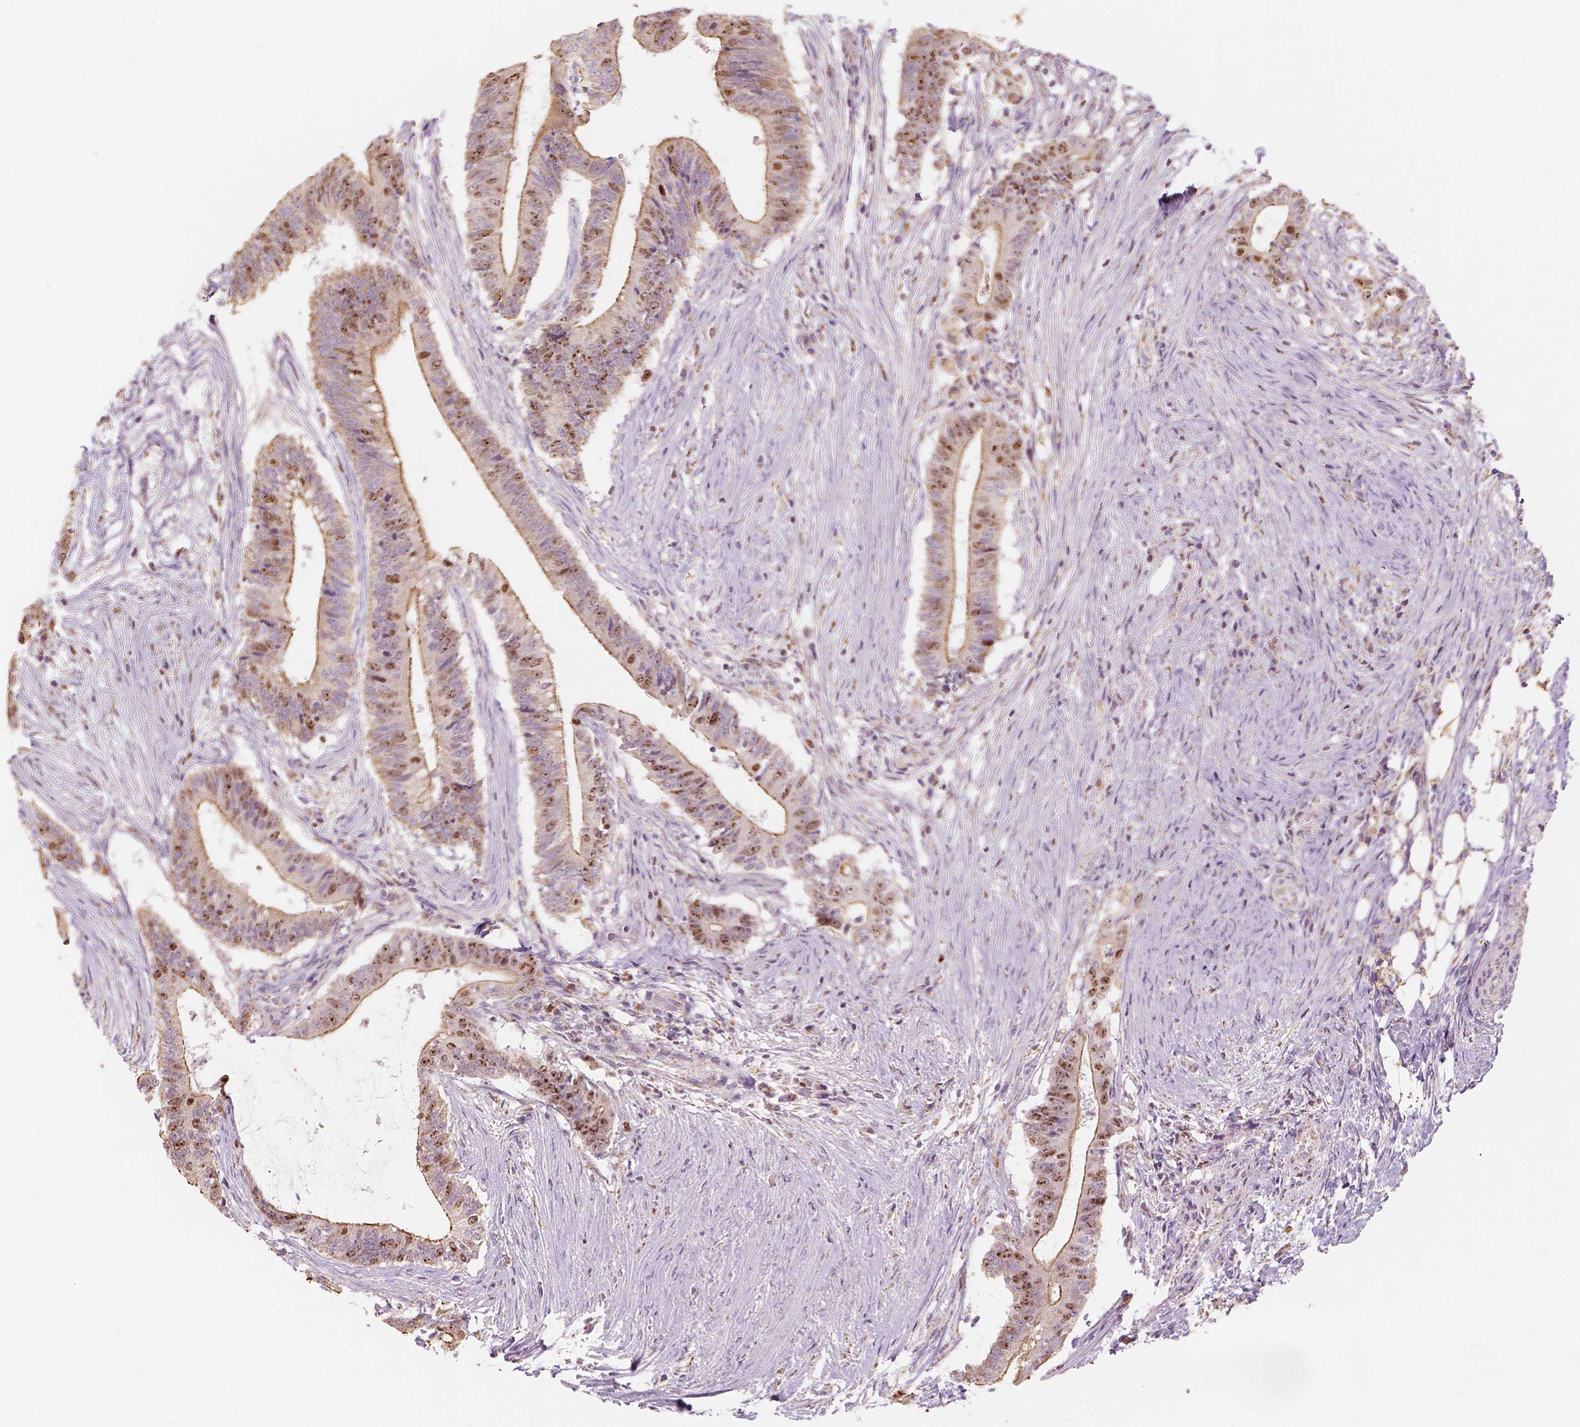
{"staining": {"intensity": "moderate", "quantity": ">75%", "location": "cytoplasmic/membranous,nuclear"}, "tissue": "colorectal cancer", "cell_type": "Tumor cells", "image_type": "cancer", "snomed": [{"axis": "morphology", "description": "Adenocarcinoma, NOS"}, {"axis": "topography", "description": "Colon"}], "caption": "A micrograph showing moderate cytoplasmic/membranous and nuclear positivity in about >75% of tumor cells in colorectal adenocarcinoma, as visualized by brown immunohistochemical staining.", "gene": "LCA5", "patient": {"sex": "female", "age": 43}}